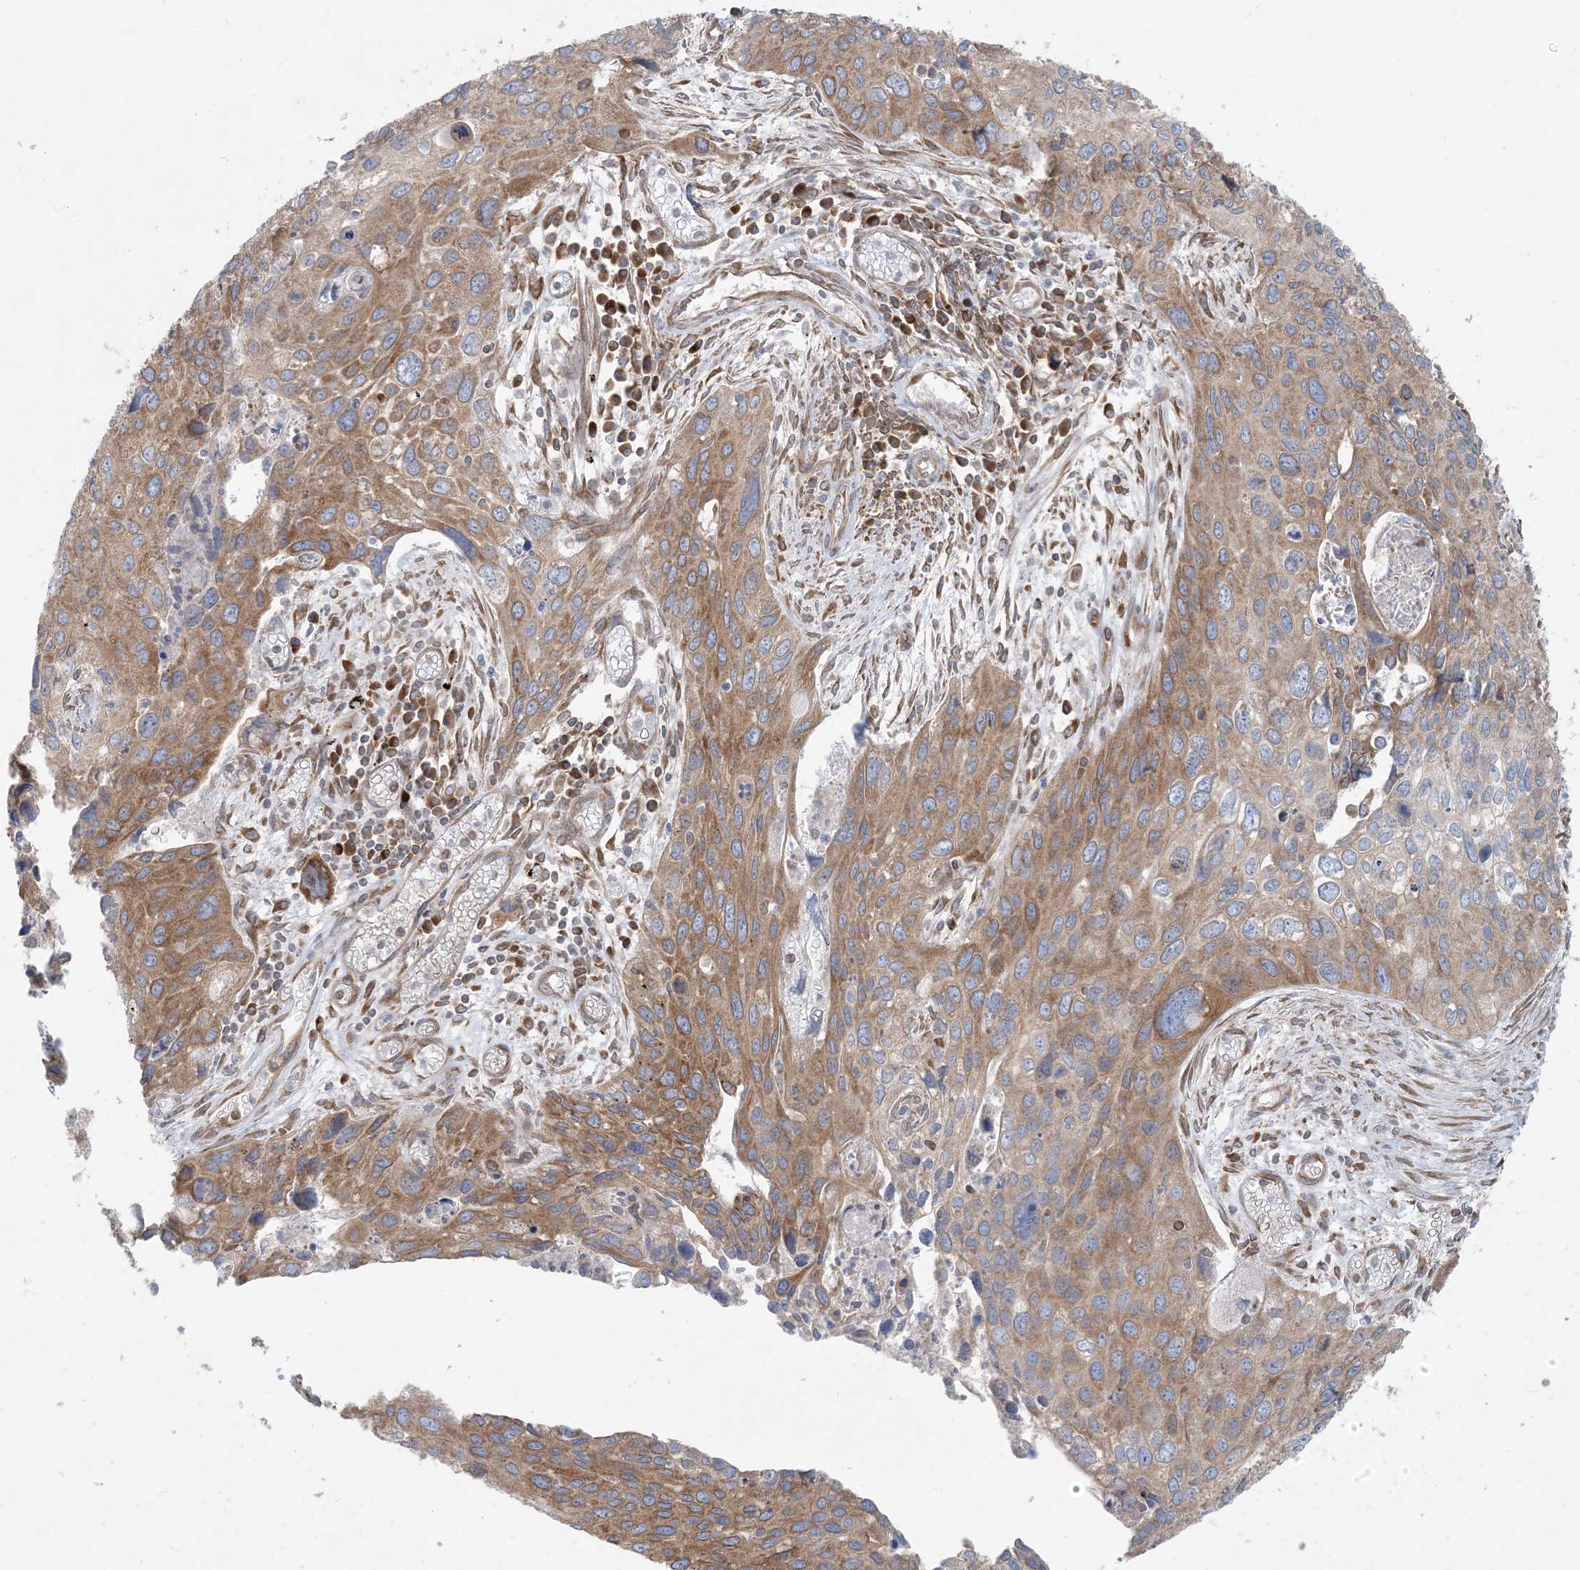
{"staining": {"intensity": "moderate", "quantity": ">75%", "location": "cytoplasmic/membranous"}, "tissue": "cervical cancer", "cell_type": "Tumor cells", "image_type": "cancer", "snomed": [{"axis": "morphology", "description": "Squamous cell carcinoma, NOS"}, {"axis": "topography", "description": "Cervix"}], "caption": "Moderate cytoplasmic/membranous staining is seen in approximately >75% of tumor cells in cervical cancer.", "gene": "UBXN4", "patient": {"sex": "female", "age": 55}}